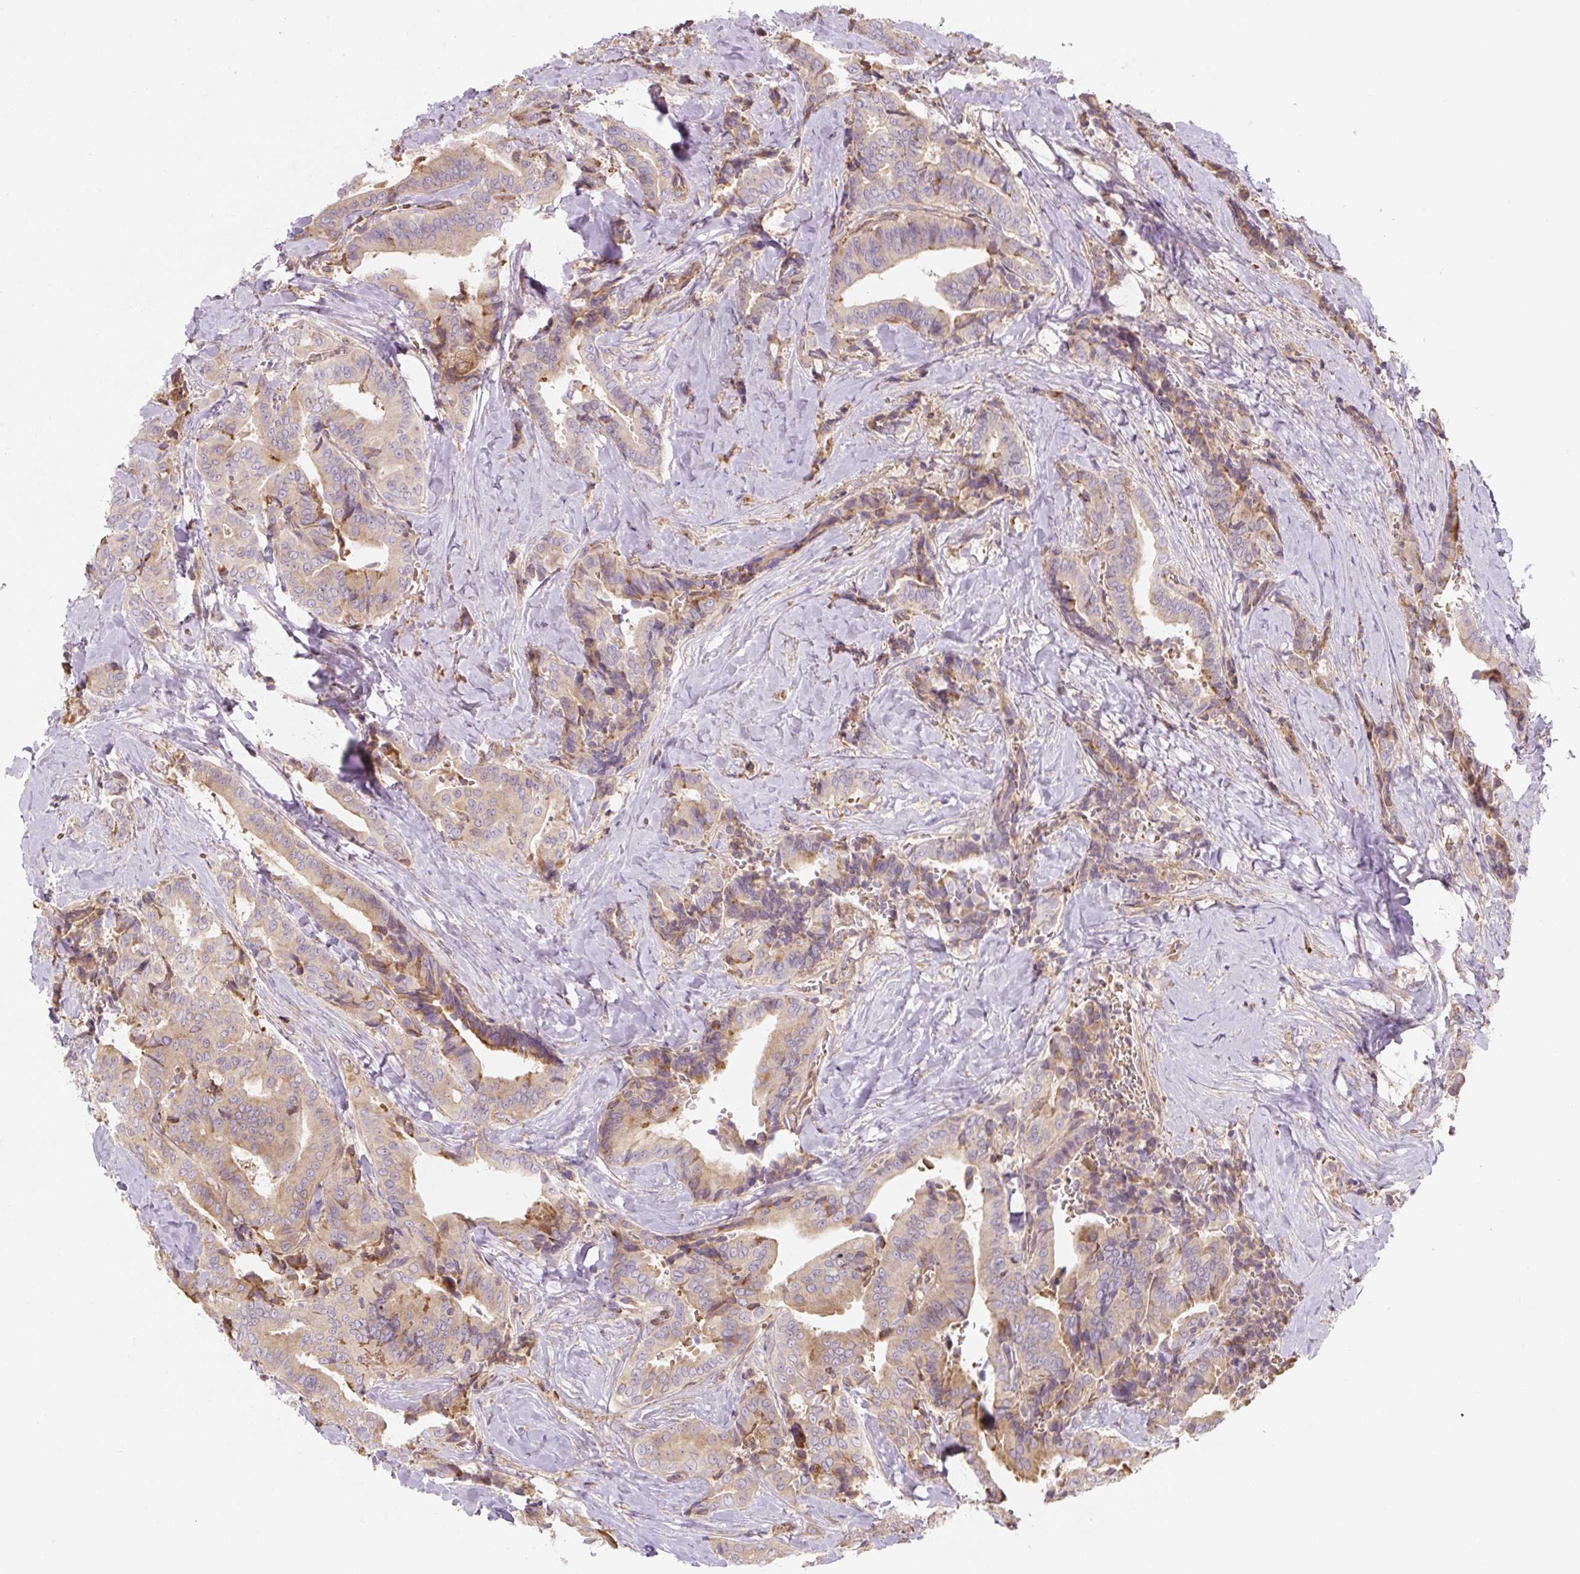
{"staining": {"intensity": "weak", "quantity": "25%-75%", "location": "cytoplasmic/membranous"}, "tissue": "thyroid cancer", "cell_type": "Tumor cells", "image_type": "cancer", "snomed": [{"axis": "morphology", "description": "Papillary adenocarcinoma, NOS"}, {"axis": "topography", "description": "Thyroid gland"}], "caption": "Protein expression analysis of thyroid cancer reveals weak cytoplasmic/membranous positivity in approximately 25%-75% of tumor cells.", "gene": "RASA1", "patient": {"sex": "male", "age": 61}}